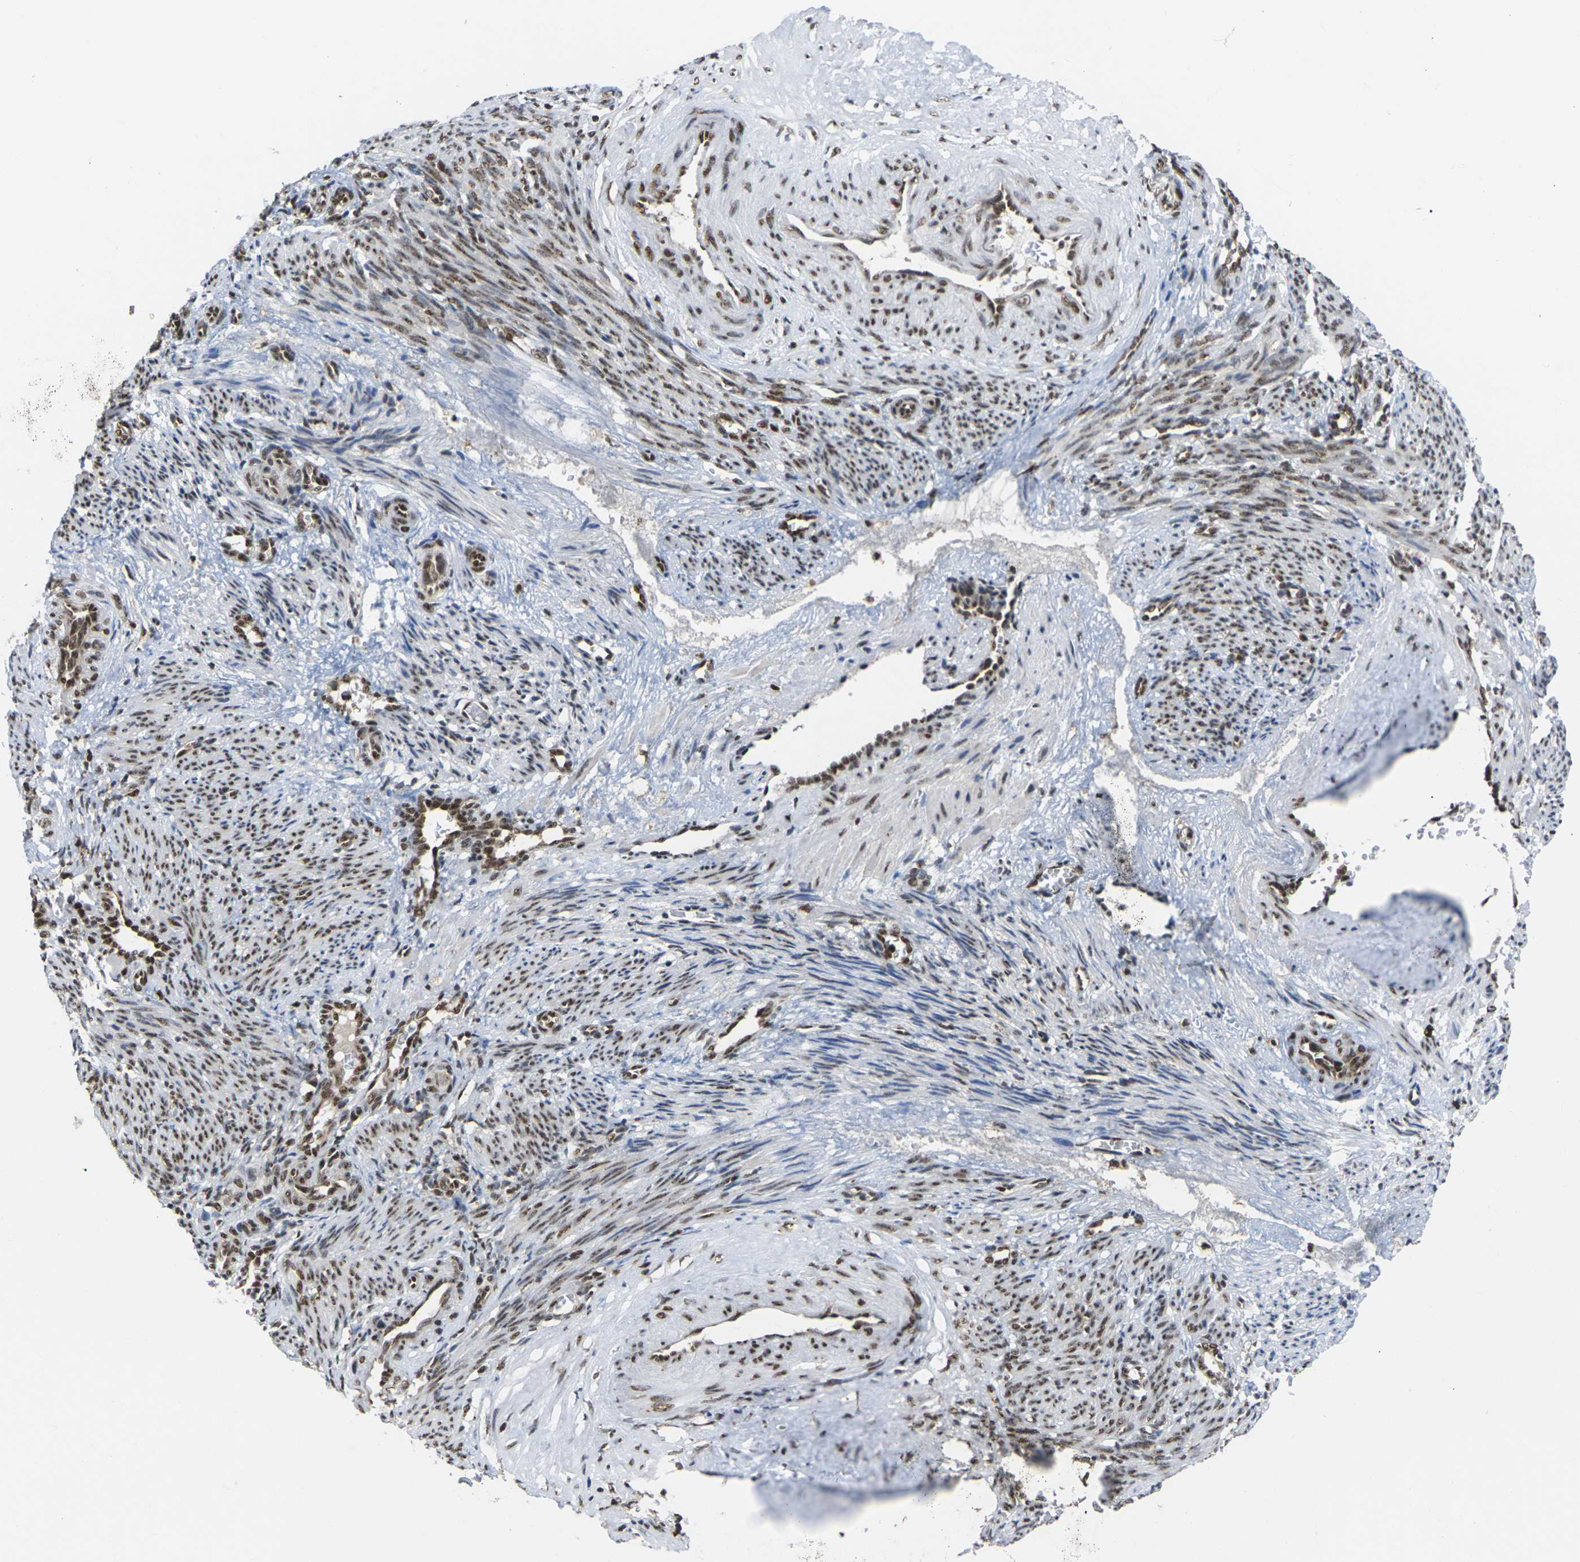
{"staining": {"intensity": "strong", "quantity": ">75%", "location": "nuclear"}, "tissue": "smooth muscle", "cell_type": "Smooth muscle cells", "image_type": "normal", "snomed": [{"axis": "morphology", "description": "Normal tissue, NOS"}, {"axis": "topography", "description": "Endometrium"}], "caption": "Normal smooth muscle displays strong nuclear positivity in about >75% of smooth muscle cells Using DAB (brown) and hematoxylin (blue) stains, captured at high magnification using brightfield microscopy..", "gene": "MAGOH", "patient": {"sex": "female", "age": 33}}